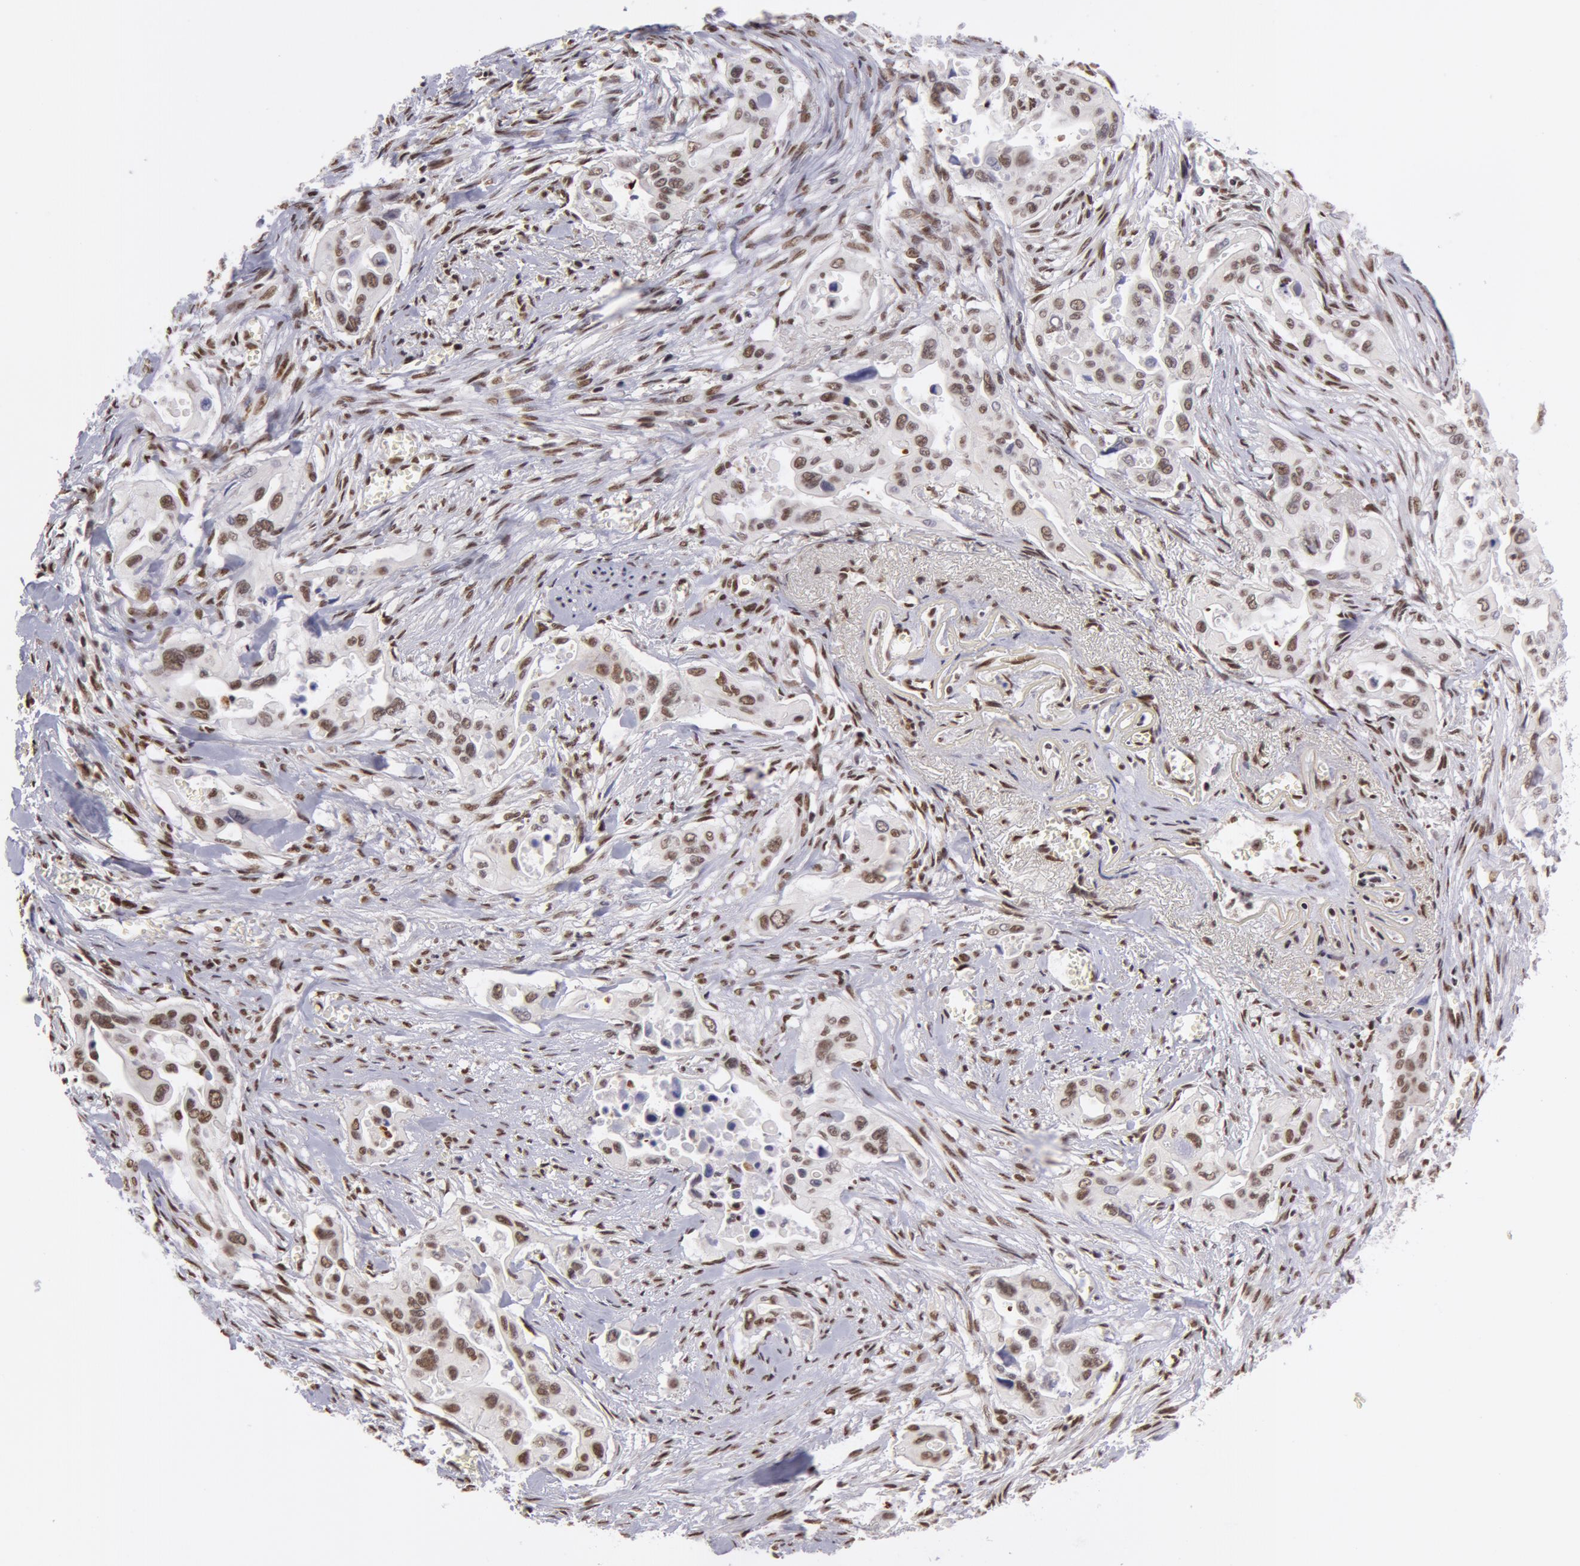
{"staining": {"intensity": "moderate", "quantity": "25%-75%", "location": "nuclear"}, "tissue": "pancreatic cancer", "cell_type": "Tumor cells", "image_type": "cancer", "snomed": [{"axis": "morphology", "description": "Adenocarcinoma, NOS"}, {"axis": "topography", "description": "Pancreas"}], "caption": "Tumor cells show moderate nuclear positivity in about 25%-75% of cells in pancreatic cancer (adenocarcinoma).", "gene": "VRTN", "patient": {"sex": "male", "age": 77}}